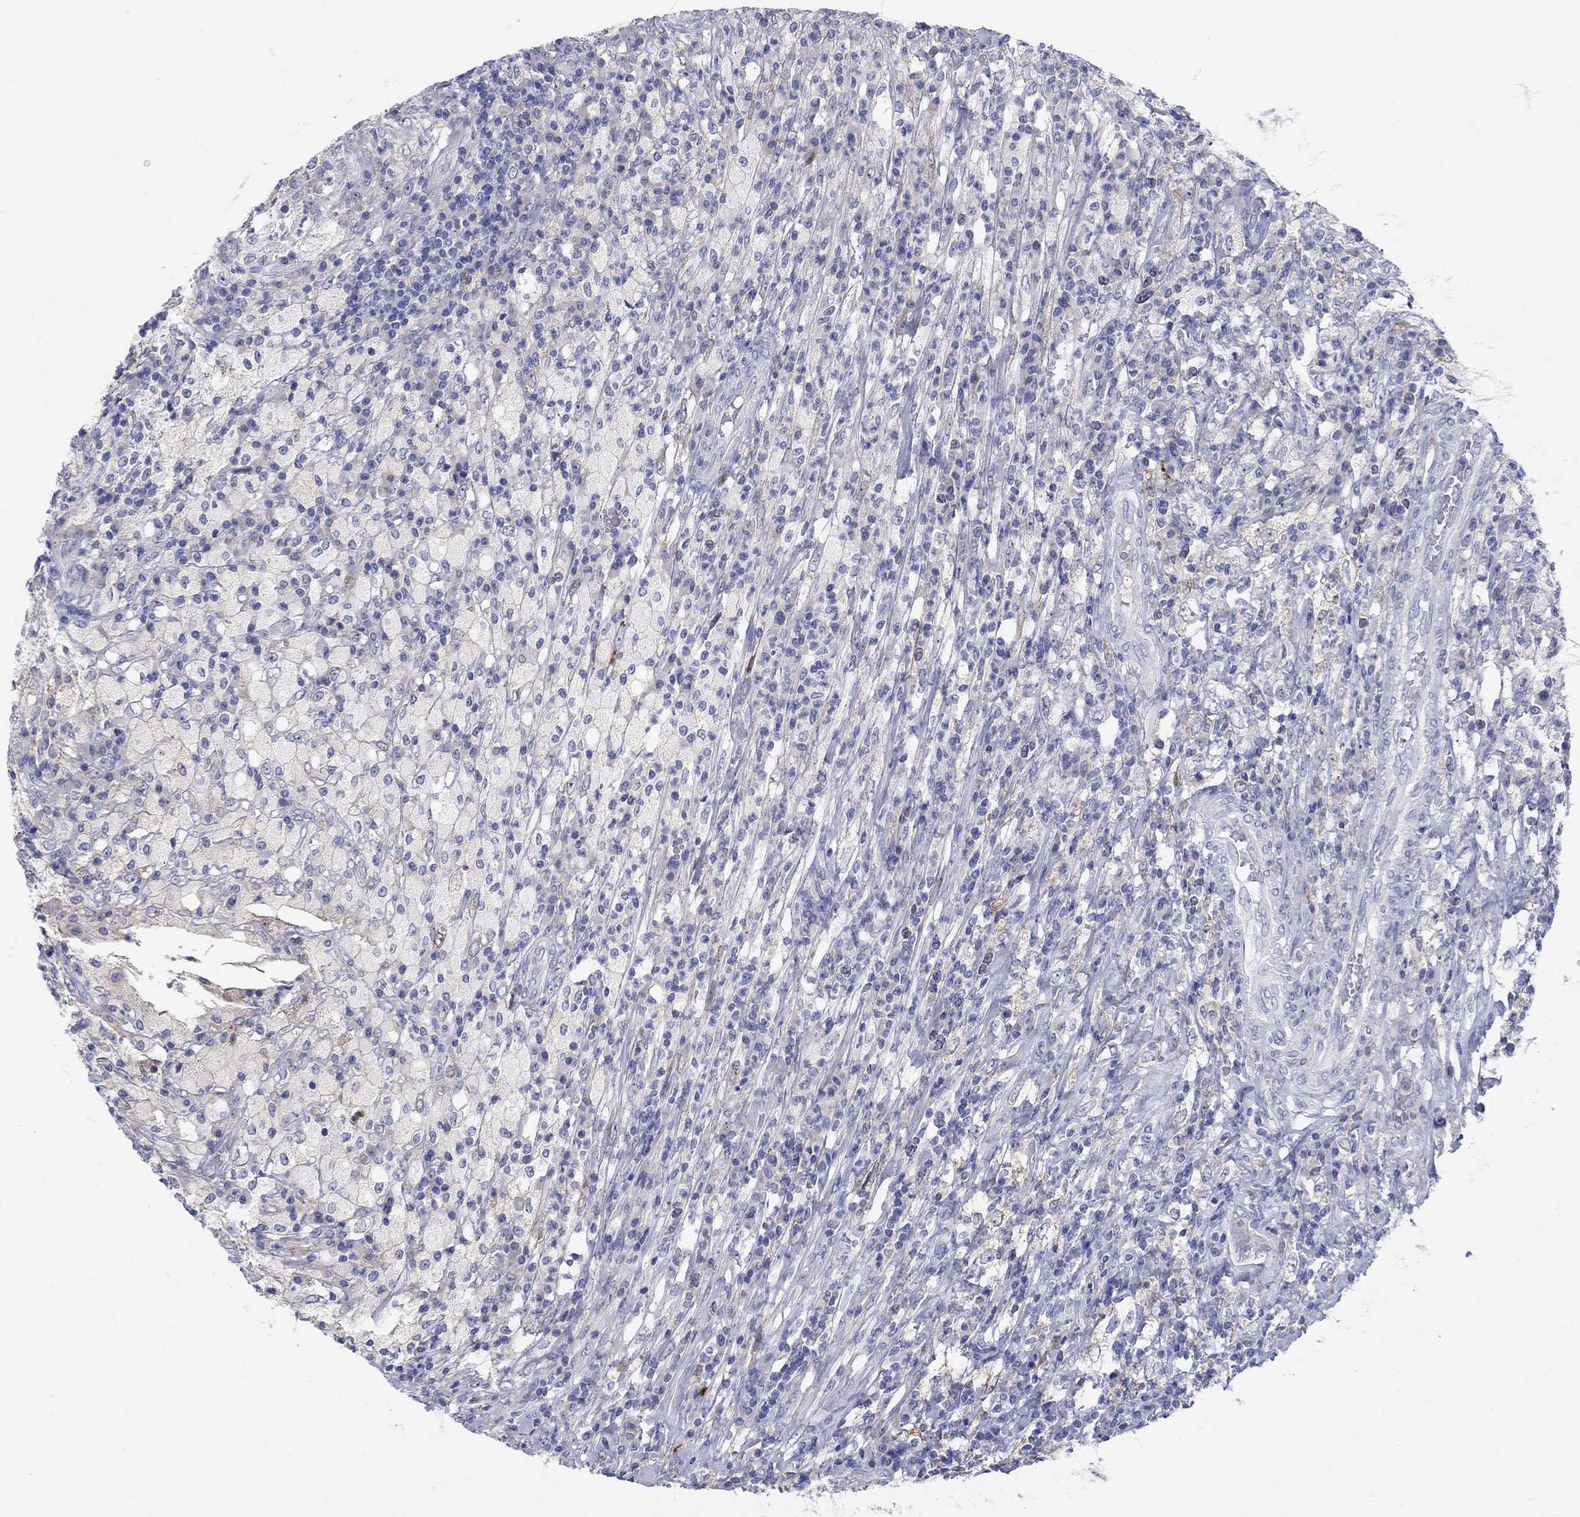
{"staining": {"intensity": "negative", "quantity": "none", "location": "none"}, "tissue": "testis cancer", "cell_type": "Tumor cells", "image_type": "cancer", "snomed": [{"axis": "morphology", "description": "Necrosis, NOS"}, {"axis": "morphology", "description": "Carcinoma, Embryonal, NOS"}, {"axis": "topography", "description": "Testis"}], "caption": "Testis embryonal carcinoma stained for a protein using IHC reveals no staining tumor cells.", "gene": "REEP2", "patient": {"sex": "male", "age": 19}}